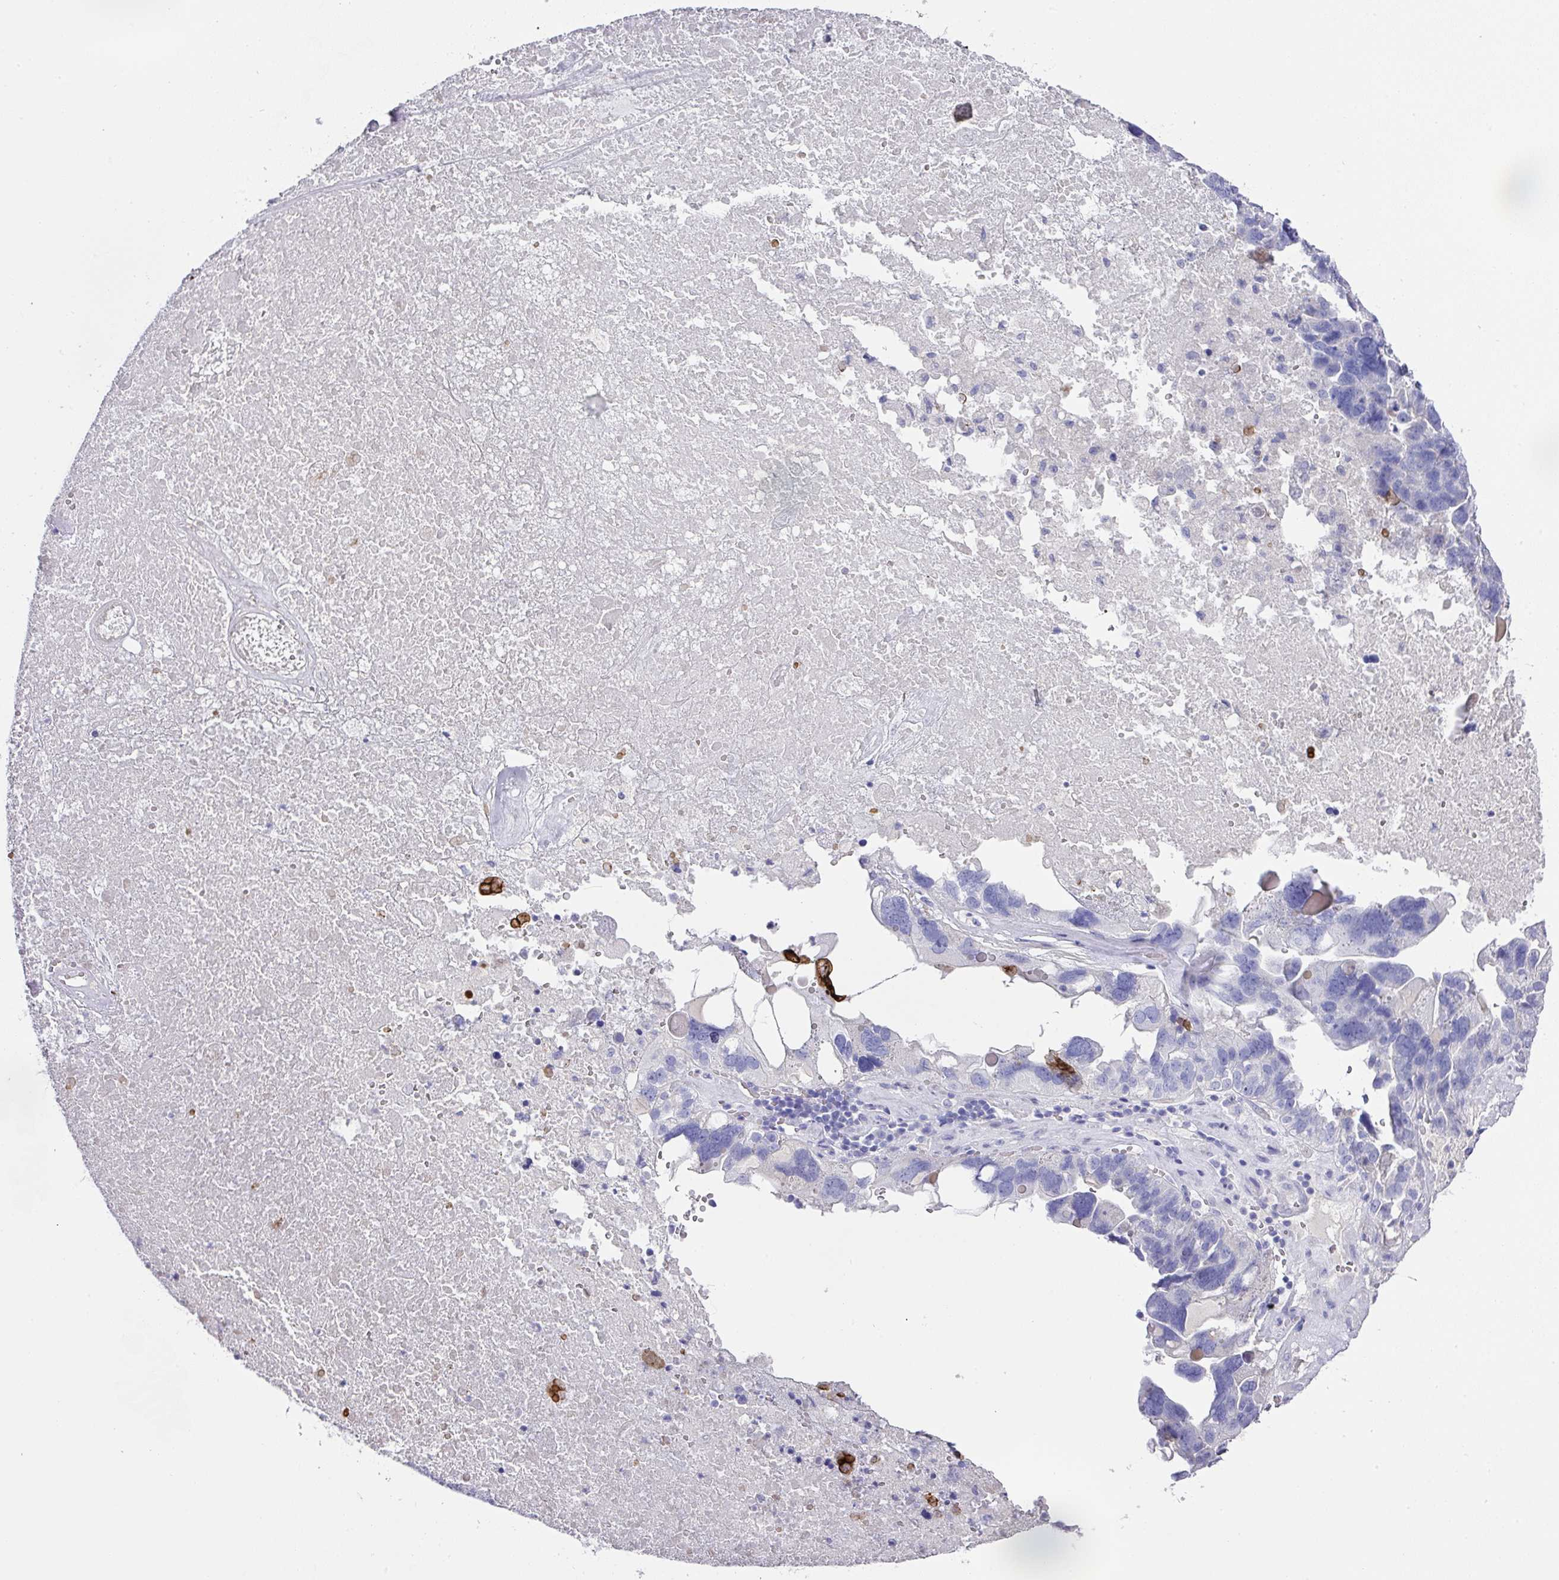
{"staining": {"intensity": "negative", "quantity": "none", "location": "none"}, "tissue": "ovarian cancer", "cell_type": "Tumor cells", "image_type": "cancer", "snomed": [{"axis": "morphology", "description": "Cystadenocarcinoma, serous, NOS"}, {"axis": "topography", "description": "Ovary"}], "caption": "DAB (3,3'-diaminobenzidine) immunohistochemical staining of ovarian serous cystadenocarcinoma exhibits no significant expression in tumor cells.", "gene": "TARM1", "patient": {"sex": "female", "age": 59}}